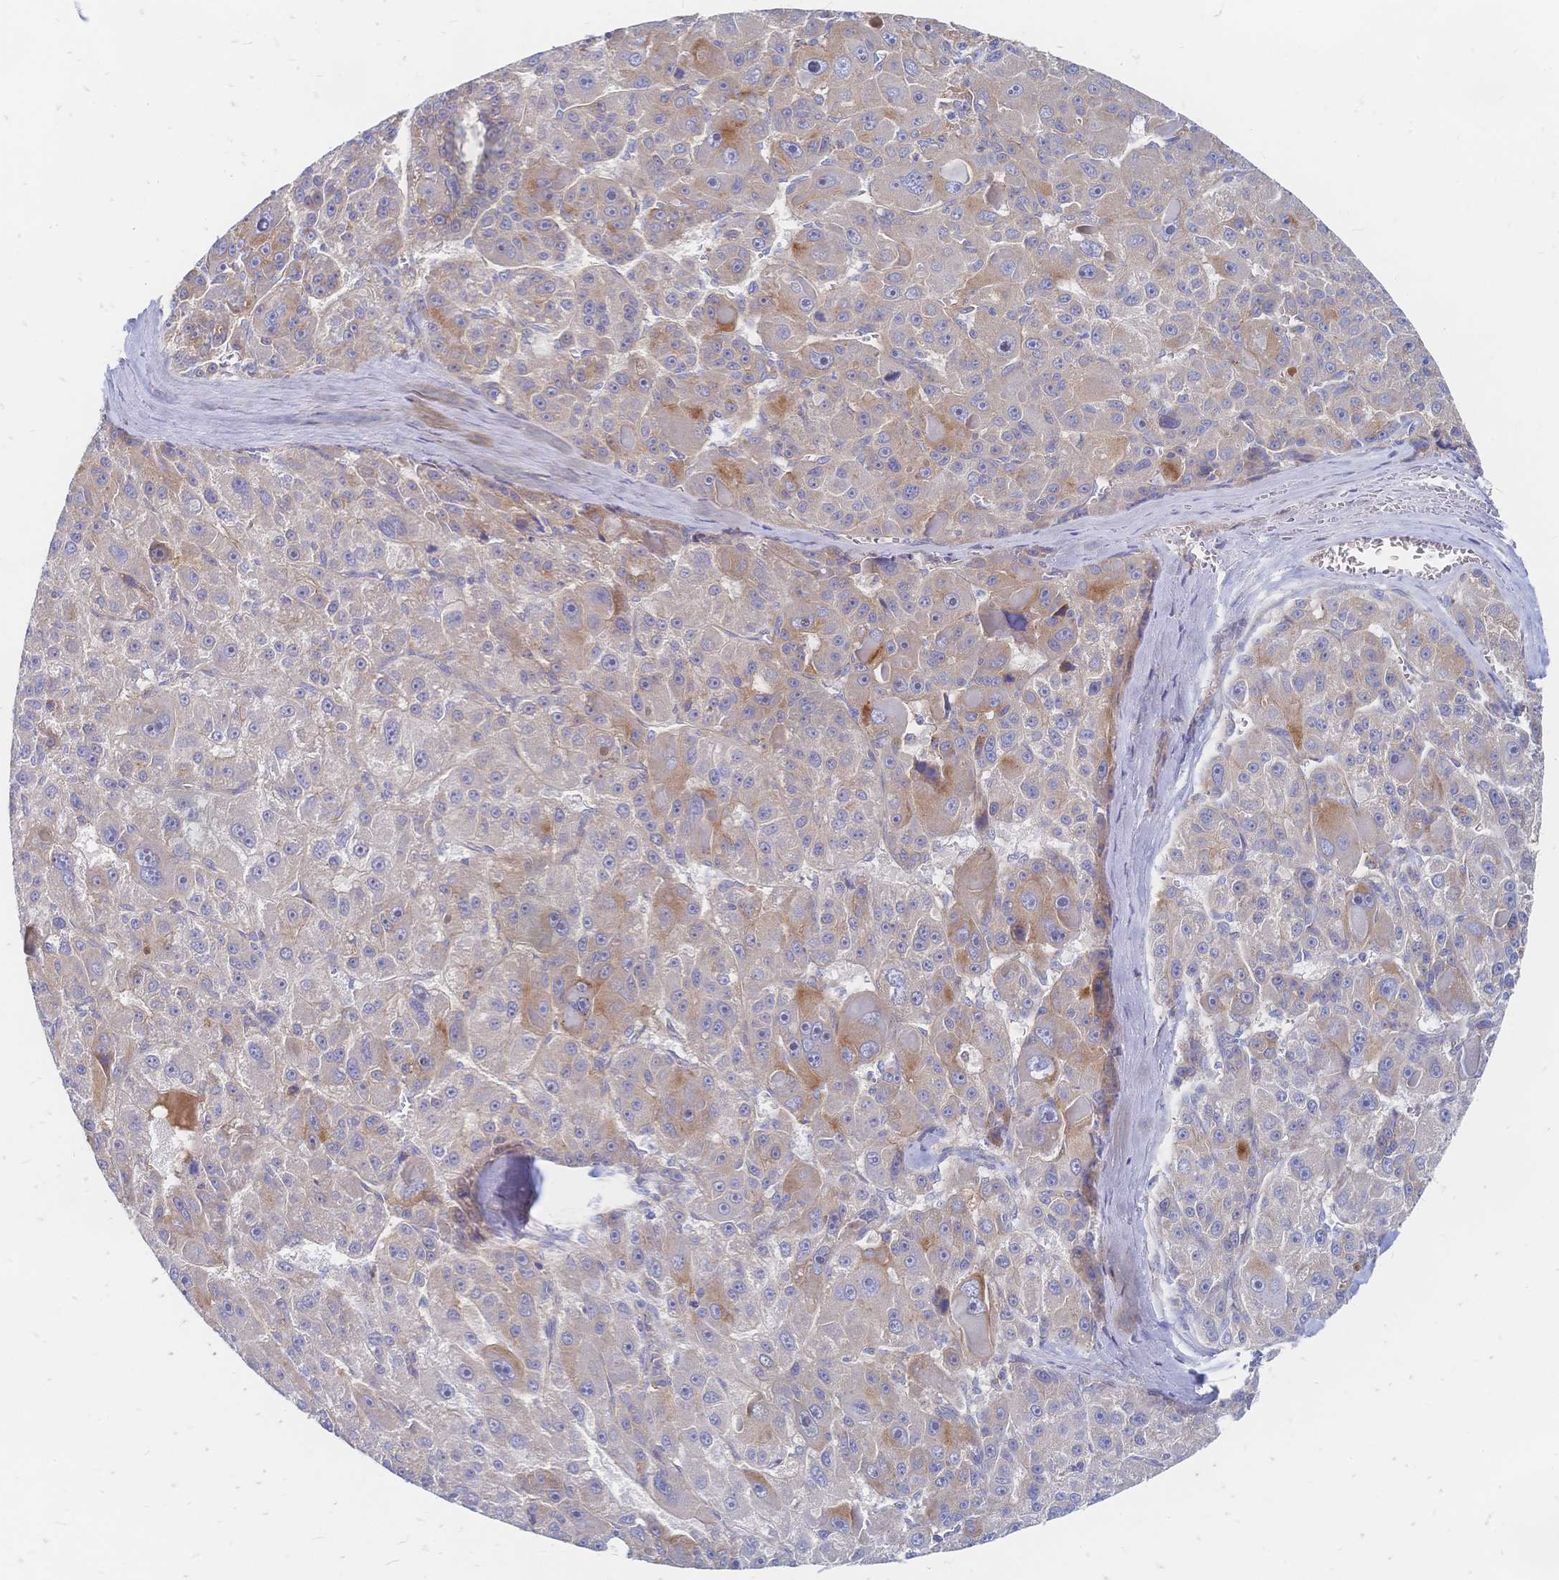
{"staining": {"intensity": "moderate", "quantity": "<25%", "location": "cytoplasmic/membranous"}, "tissue": "liver cancer", "cell_type": "Tumor cells", "image_type": "cancer", "snomed": [{"axis": "morphology", "description": "Carcinoma, Hepatocellular, NOS"}, {"axis": "topography", "description": "Liver"}], "caption": "This image reveals IHC staining of human liver cancer, with low moderate cytoplasmic/membranous expression in approximately <25% of tumor cells.", "gene": "SORBS1", "patient": {"sex": "male", "age": 76}}